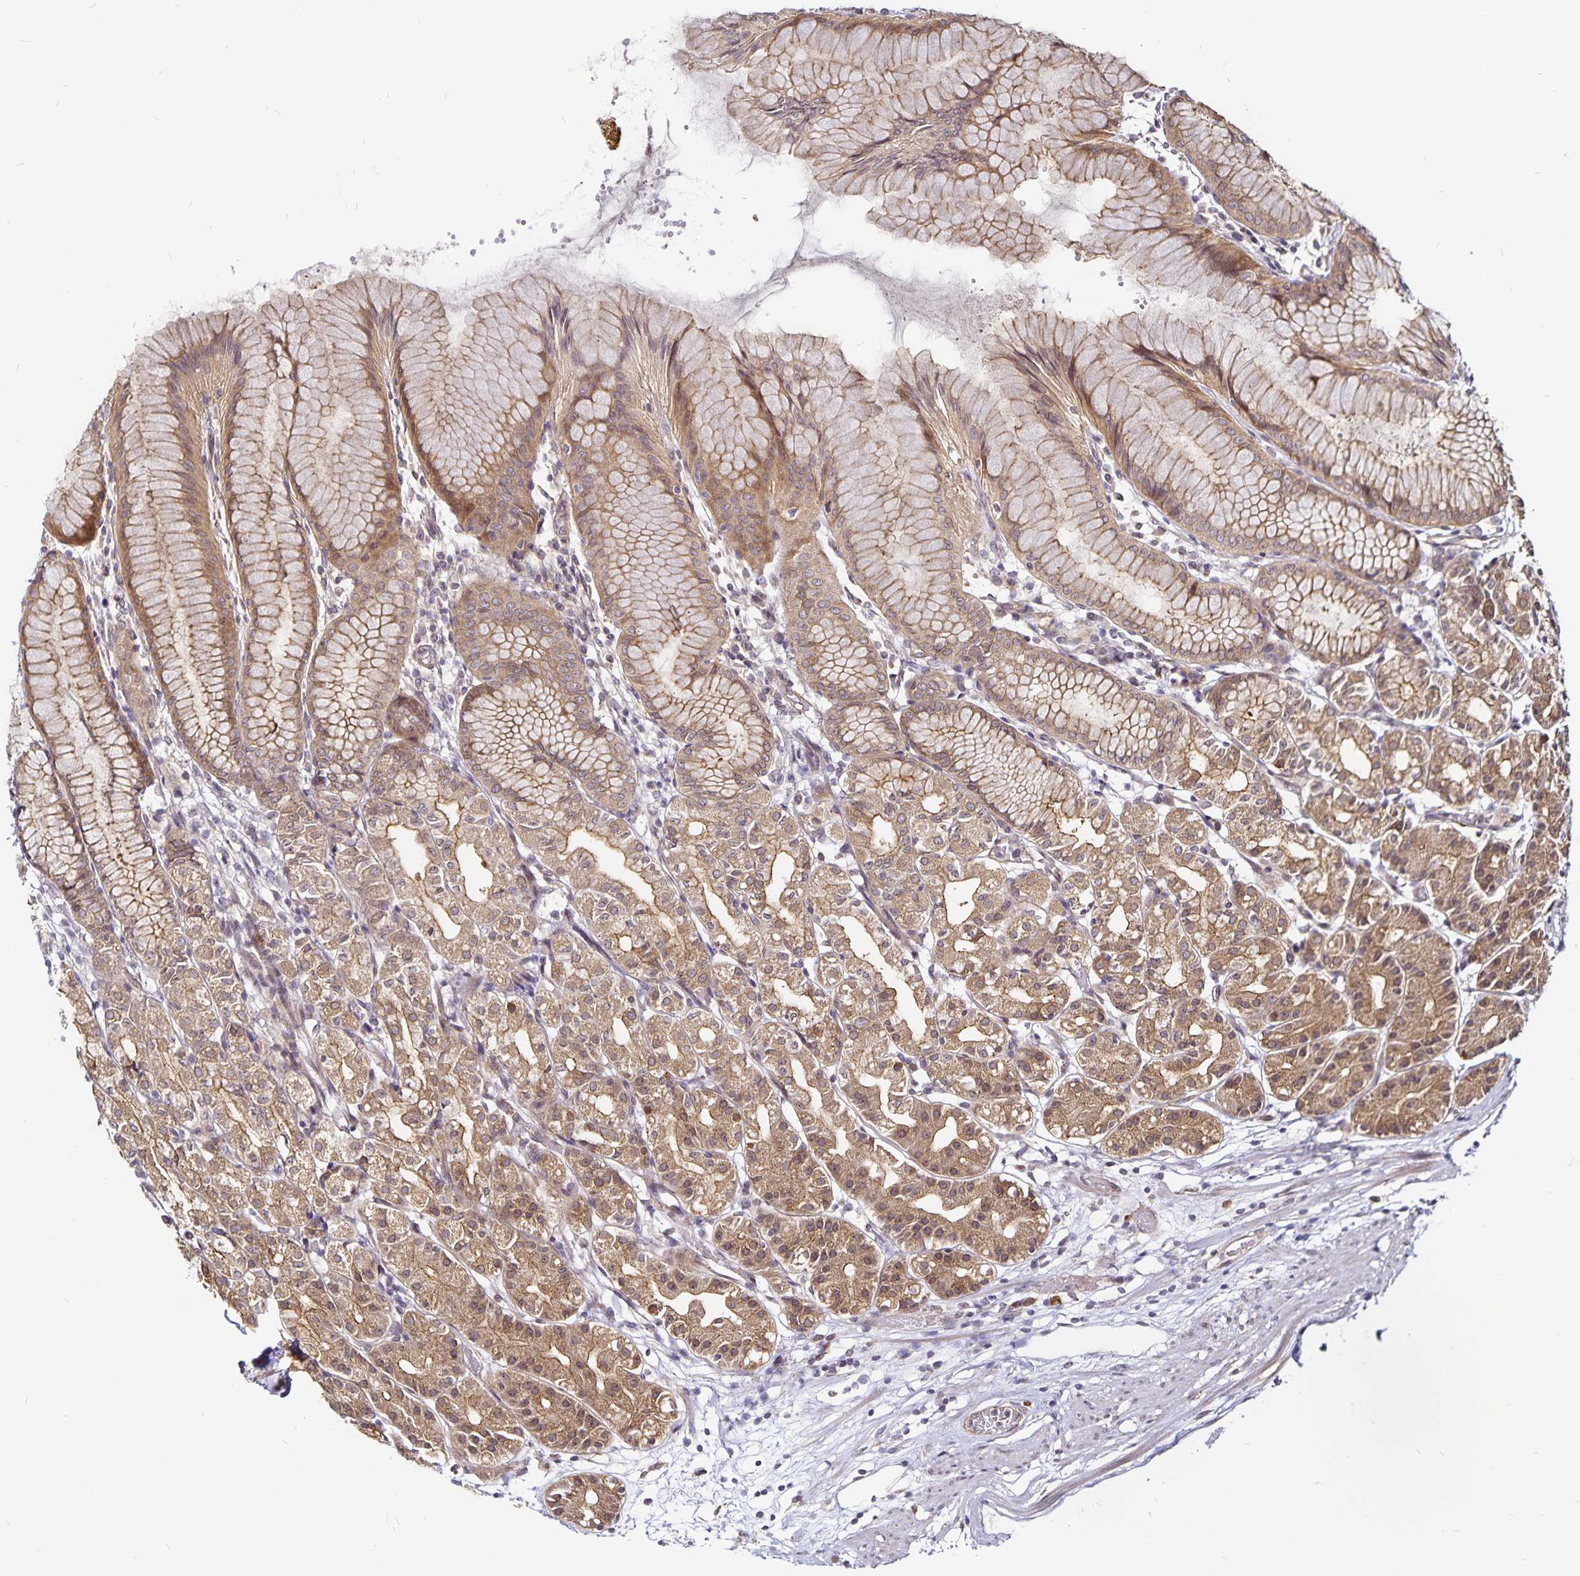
{"staining": {"intensity": "moderate", "quantity": ">75%", "location": "cytoplasmic/membranous"}, "tissue": "stomach", "cell_type": "Glandular cells", "image_type": "normal", "snomed": [{"axis": "morphology", "description": "Normal tissue, NOS"}, {"axis": "topography", "description": "Stomach"}], "caption": "Protein expression analysis of unremarkable human stomach reveals moderate cytoplasmic/membranous positivity in approximately >75% of glandular cells. The protein of interest is stained brown, and the nuclei are stained in blue (DAB IHC with brightfield microscopy, high magnification).", "gene": "CYP27A1", "patient": {"sex": "female", "age": 57}}